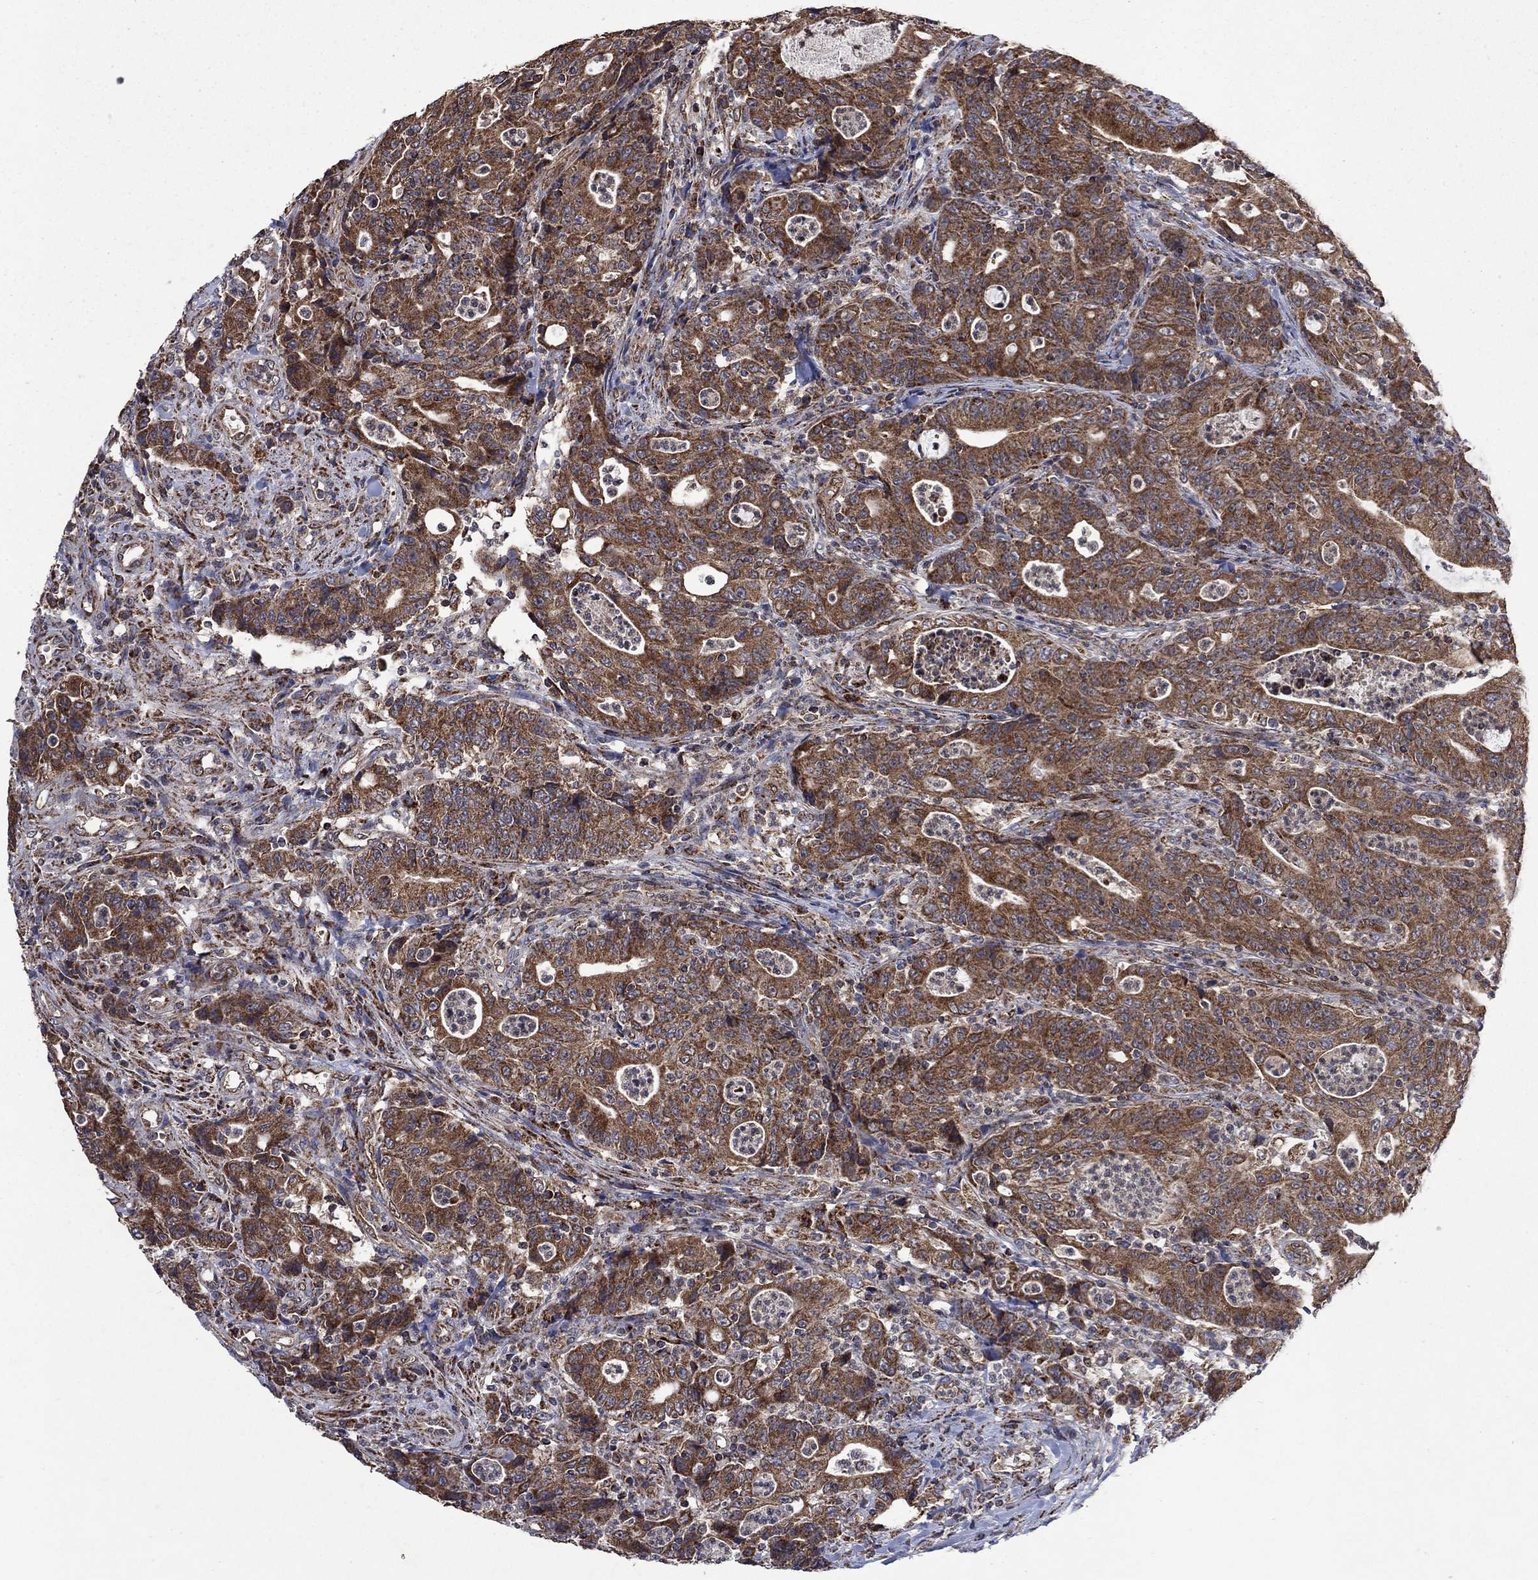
{"staining": {"intensity": "moderate", "quantity": ">75%", "location": "cytoplasmic/membranous"}, "tissue": "colorectal cancer", "cell_type": "Tumor cells", "image_type": "cancer", "snomed": [{"axis": "morphology", "description": "Adenocarcinoma, NOS"}, {"axis": "topography", "description": "Colon"}], "caption": "An IHC image of tumor tissue is shown. Protein staining in brown shows moderate cytoplasmic/membranous positivity in colorectal adenocarcinoma within tumor cells.", "gene": "DPH1", "patient": {"sex": "male", "age": 70}}